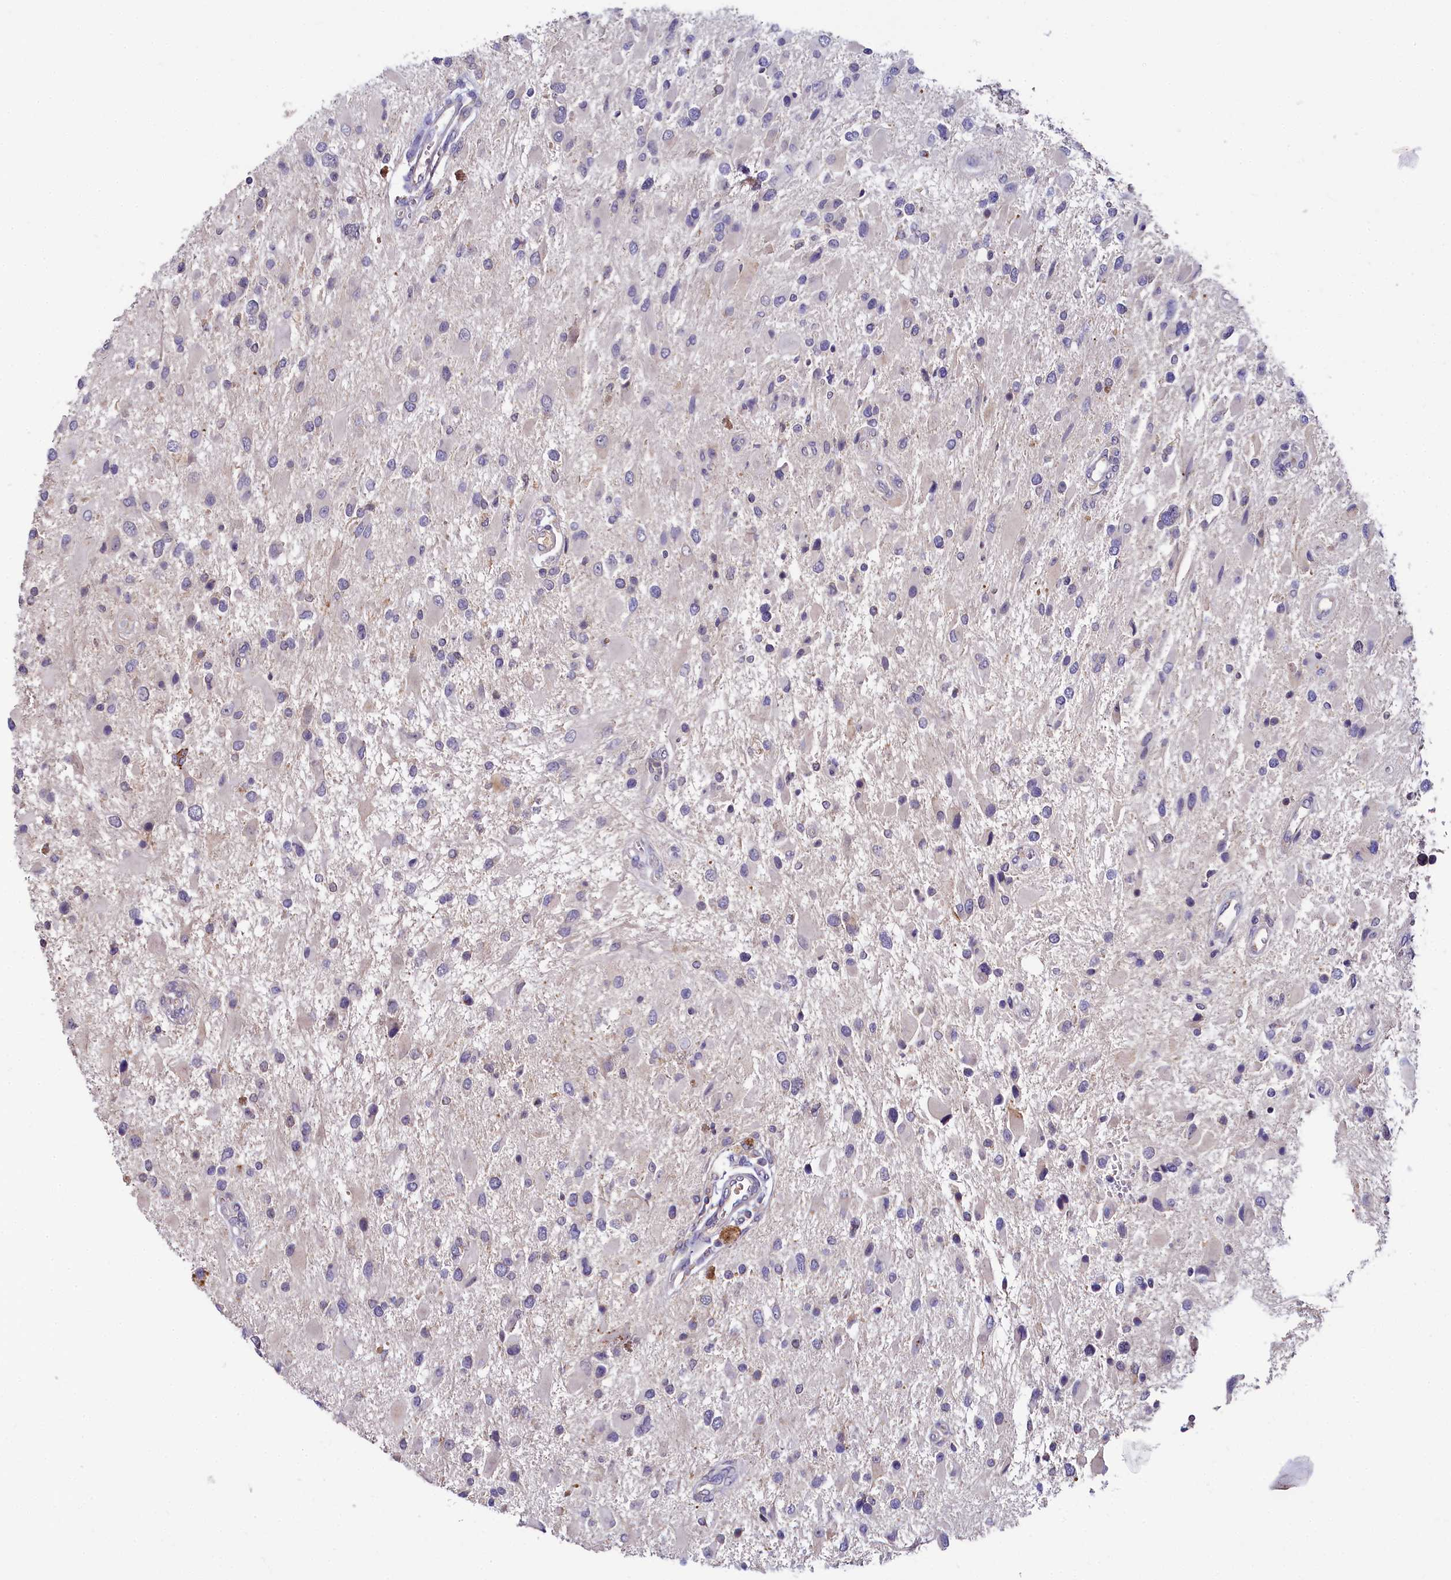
{"staining": {"intensity": "negative", "quantity": "none", "location": "none"}, "tissue": "glioma", "cell_type": "Tumor cells", "image_type": "cancer", "snomed": [{"axis": "morphology", "description": "Glioma, malignant, High grade"}, {"axis": "topography", "description": "Brain"}], "caption": "IHC micrograph of neoplastic tissue: human malignant glioma (high-grade) stained with DAB exhibits no significant protein expression in tumor cells.", "gene": "SPINK9", "patient": {"sex": "male", "age": 53}}